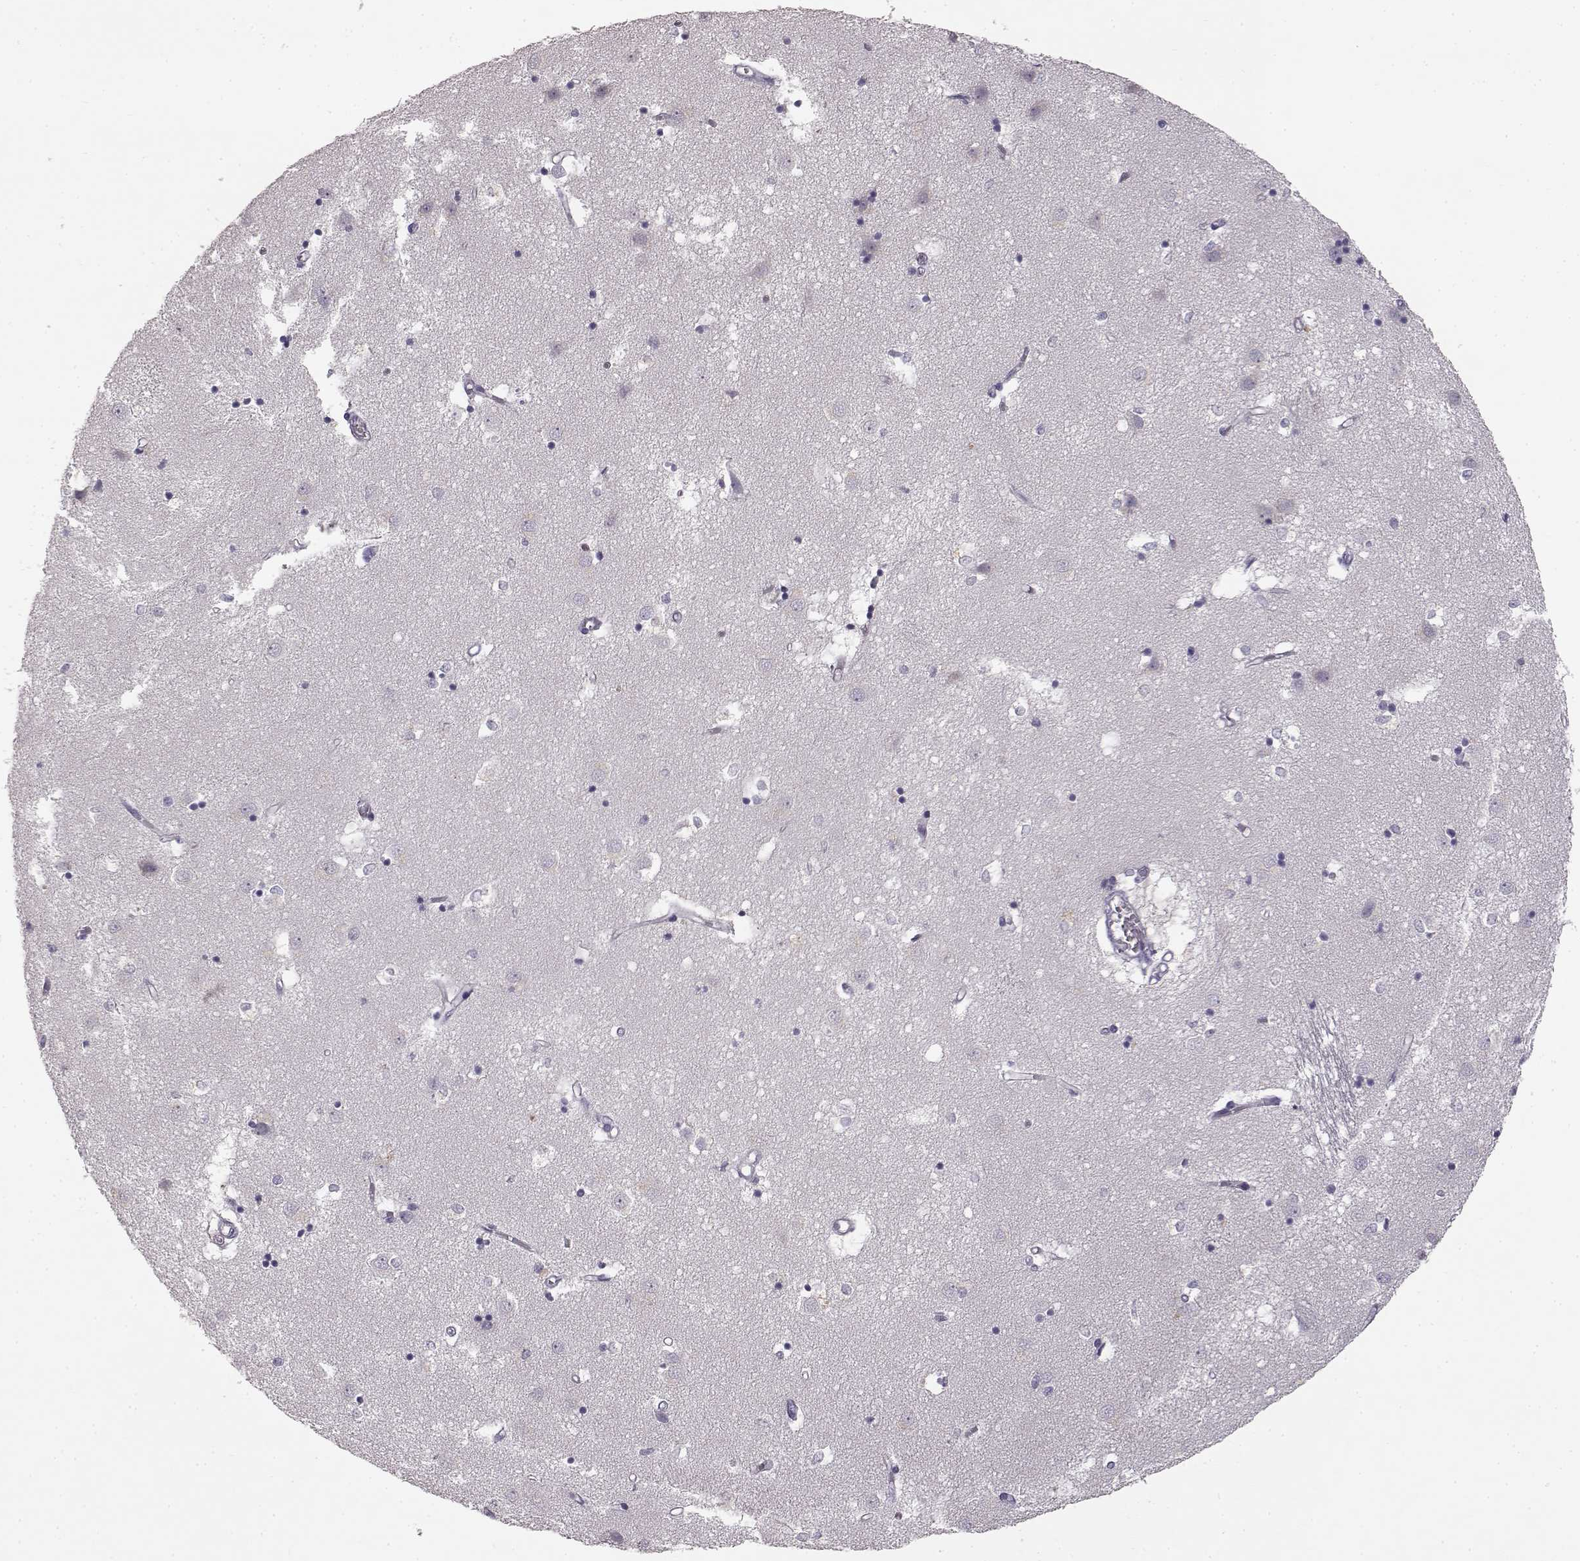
{"staining": {"intensity": "negative", "quantity": "none", "location": "none"}, "tissue": "caudate", "cell_type": "Glial cells", "image_type": "normal", "snomed": [{"axis": "morphology", "description": "Normal tissue, NOS"}, {"axis": "topography", "description": "Lateral ventricle wall"}], "caption": "Photomicrograph shows no protein positivity in glial cells of normal caudate.", "gene": "SPAG17", "patient": {"sex": "male", "age": 54}}